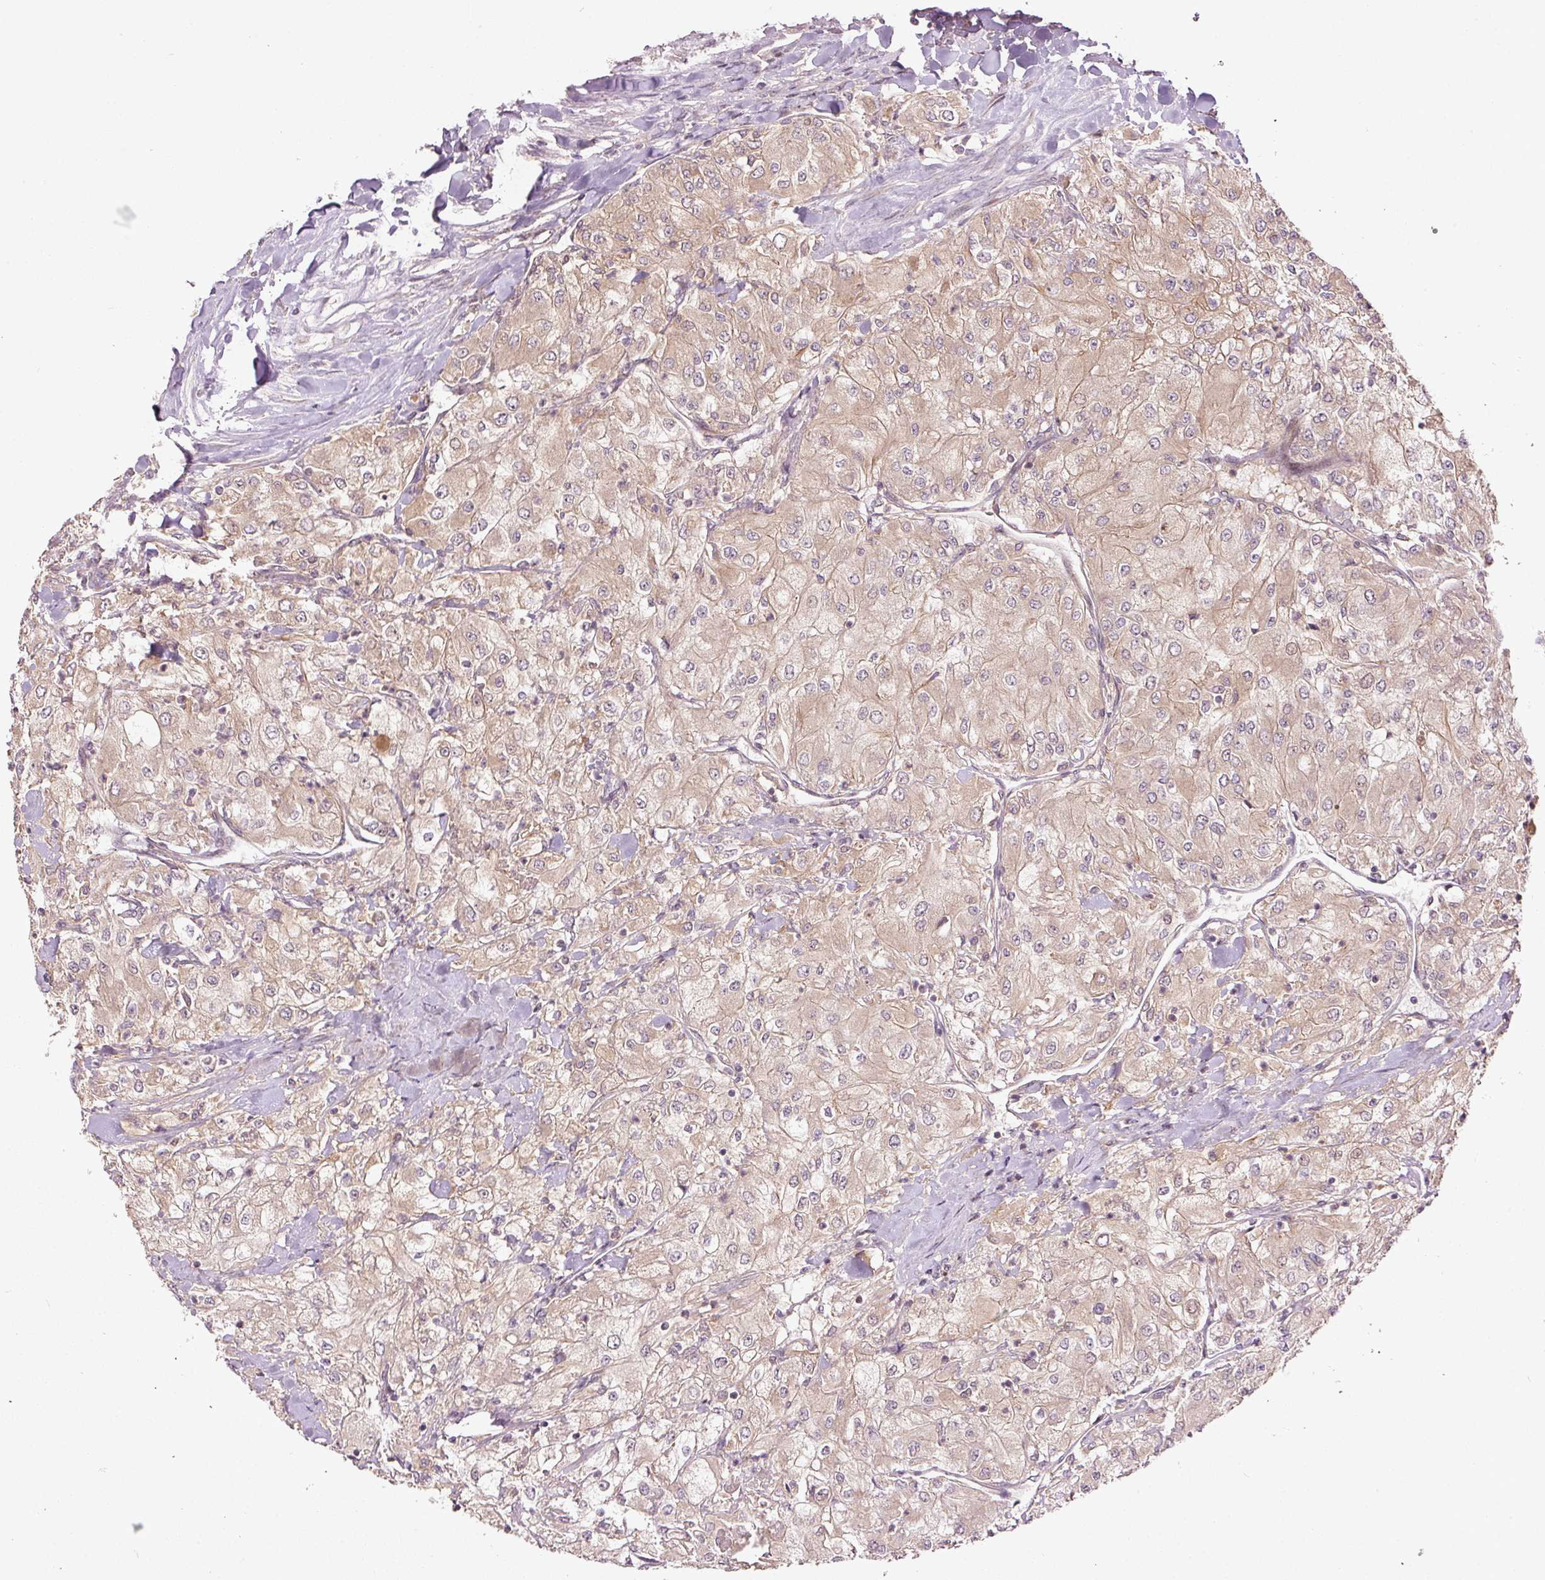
{"staining": {"intensity": "weak", "quantity": "25%-75%", "location": "cytoplasmic/membranous"}, "tissue": "renal cancer", "cell_type": "Tumor cells", "image_type": "cancer", "snomed": [{"axis": "morphology", "description": "Adenocarcinoma, NOS"}, {"axis": "topography", "description": "Kidney"}], "caption": "High-power microscopy captured an IHC micrograph of adenocarcinoma (renal), revealing weak cytoplasmic/membranous expression in about 25%-75% of tumor cells.", "gene": "PCDHB1", "patient": {"sex": "male", "age": 80}}